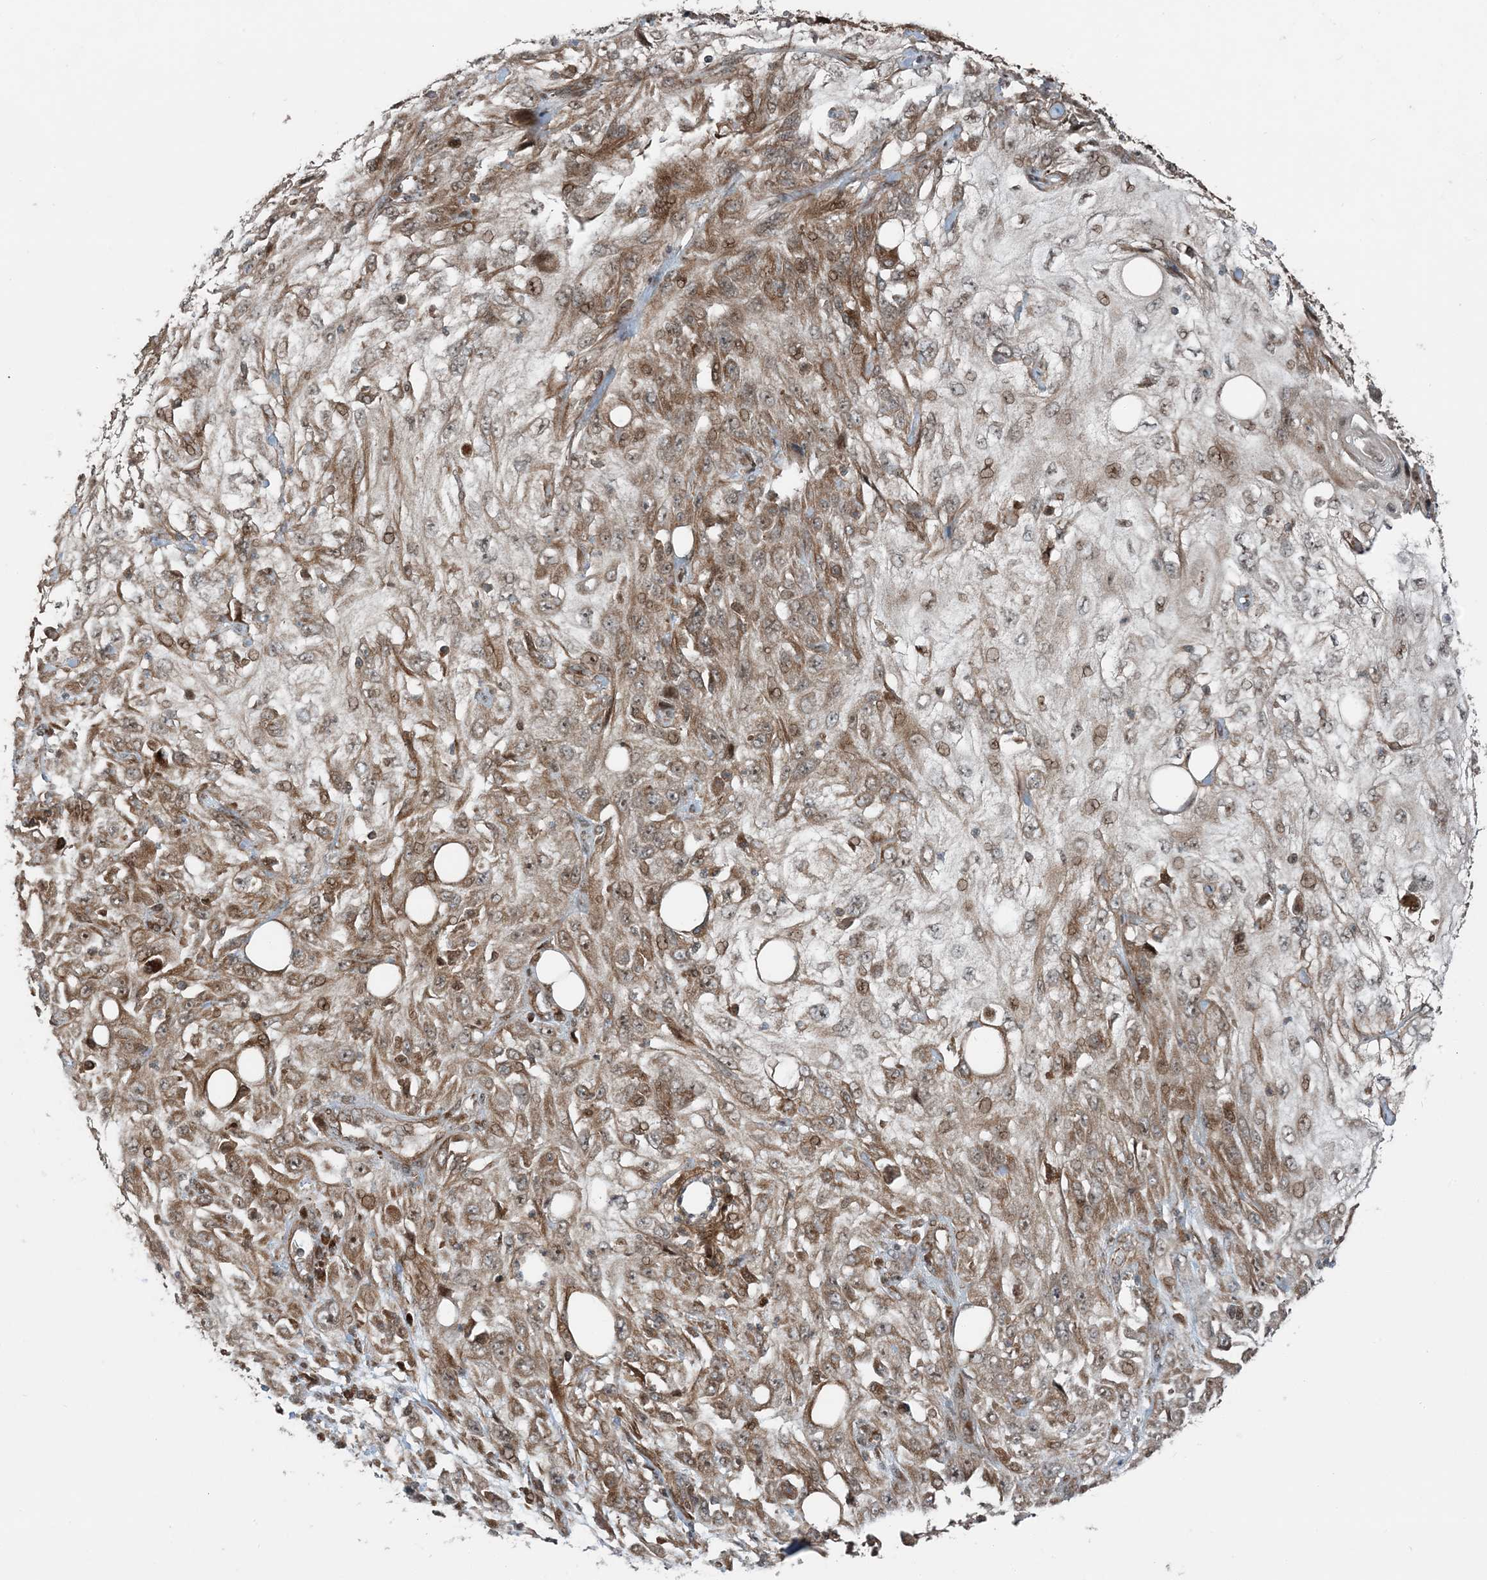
{"staining": {"intensity": "moderate", "quantity": "25%-75%", "location": "cytoplasmic/membranous,nuclear"}, "tissue": "skin cancer", "cell_type": "Tumor cells", "image_type": "cancer", "snomed": [{"axis": "morphology", "description": "Squamous cell carcinoma, NOS"}, {"axis": "topography", "description": "Skin"}], "caption": "A brown stain labels moderate cytoplasmic/membranous and nuclear expression of a protein in skin squamous cell carcinoma tumor cells.", "gene": "EDEM2", "patient": {"sex": "male", "age": 75}}